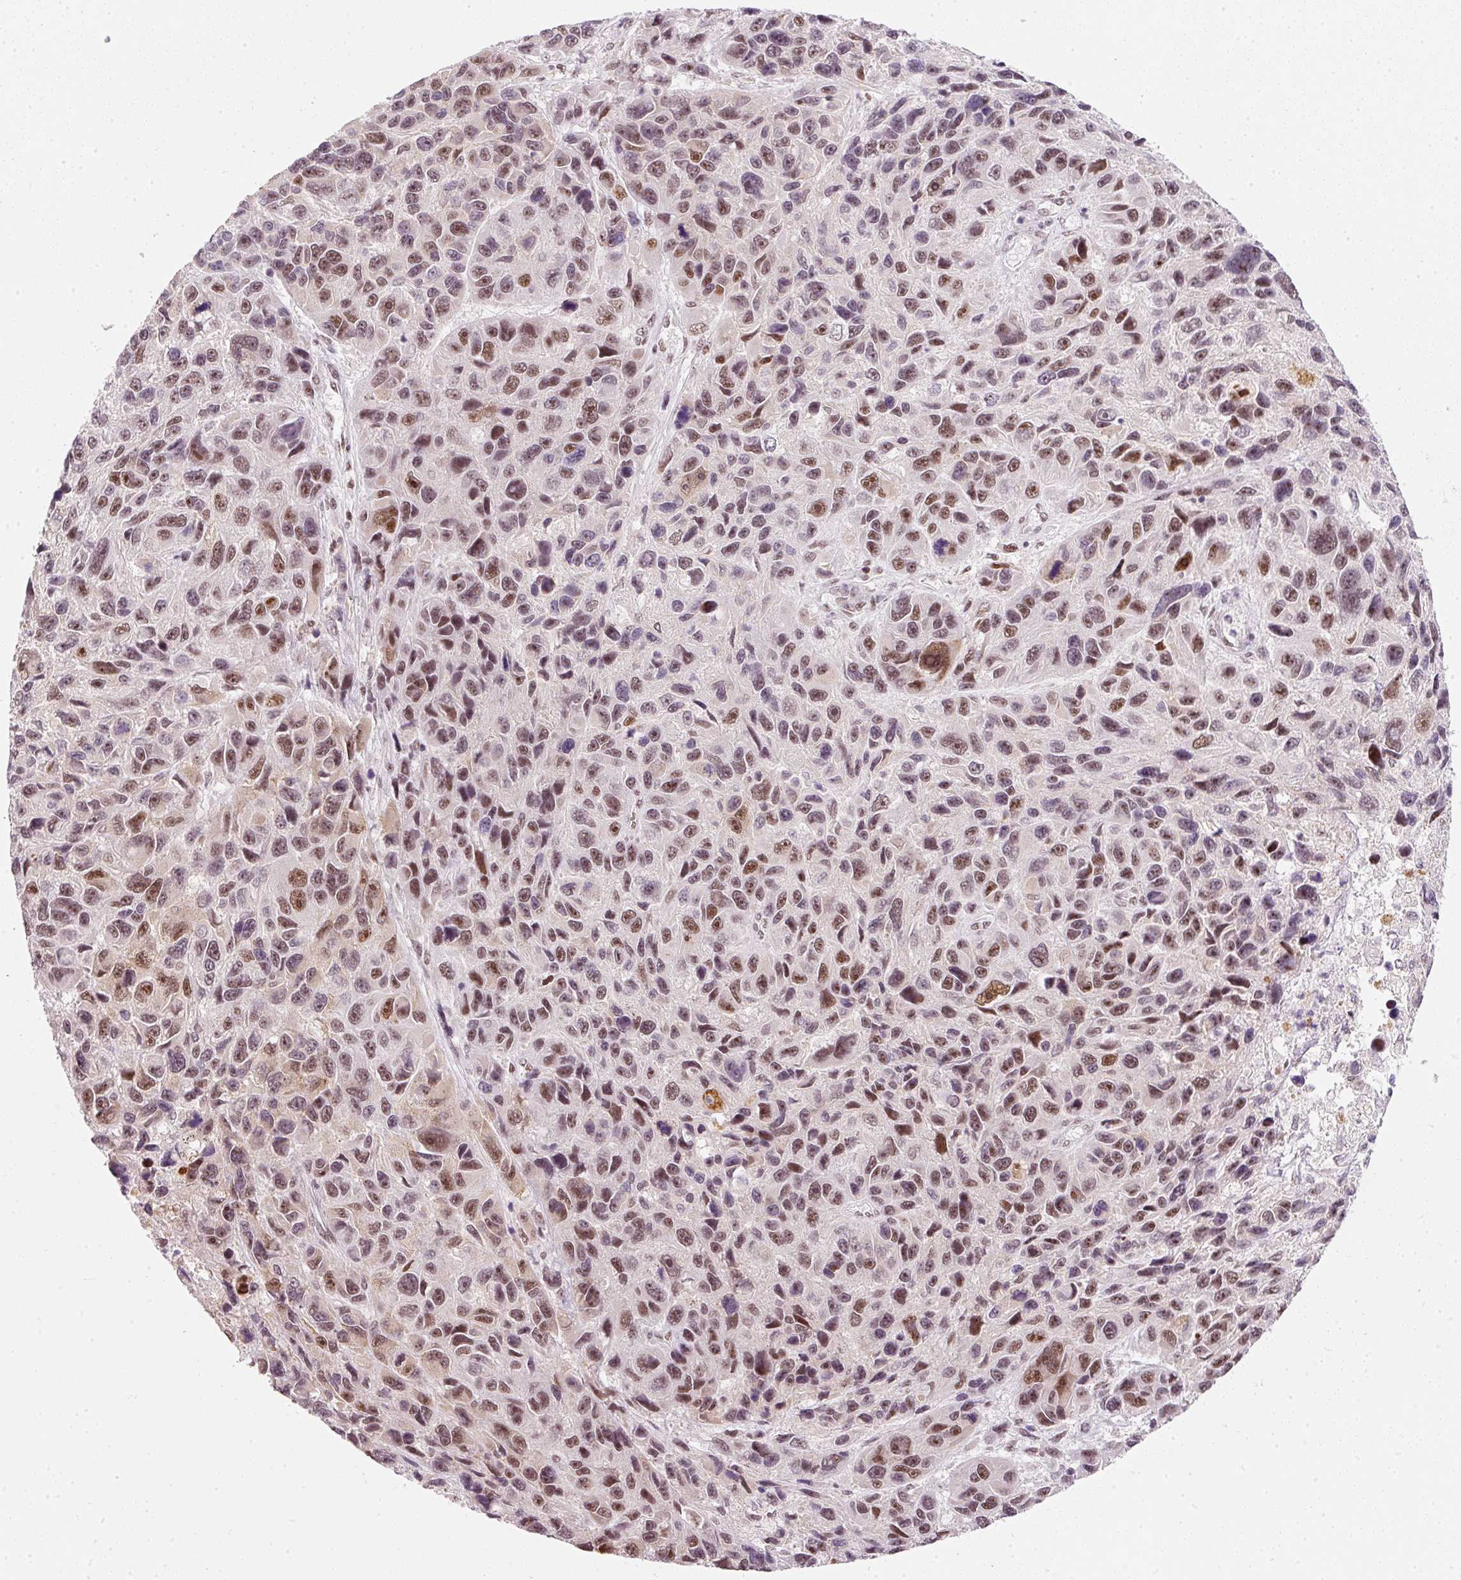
{"staining": {"intensity": "moderate", "quantity": ">75%", "location": "nuclear"}, "tissue": "melanoma", "cell_type": "Tumor cells", "image_type": "cancer", "snomed": [{"axis": "morphology", "description": "Malignant melanoma, NOS"}, {"axis": "topography", "description": "Skin"}], "caption": "Malignant melanoma stained with a brown dye displays moderate nuclear positive staining in about >75% of tumor cells.", "gene": "FSTL3", "patient": {"sex": "male", "age": 53}}